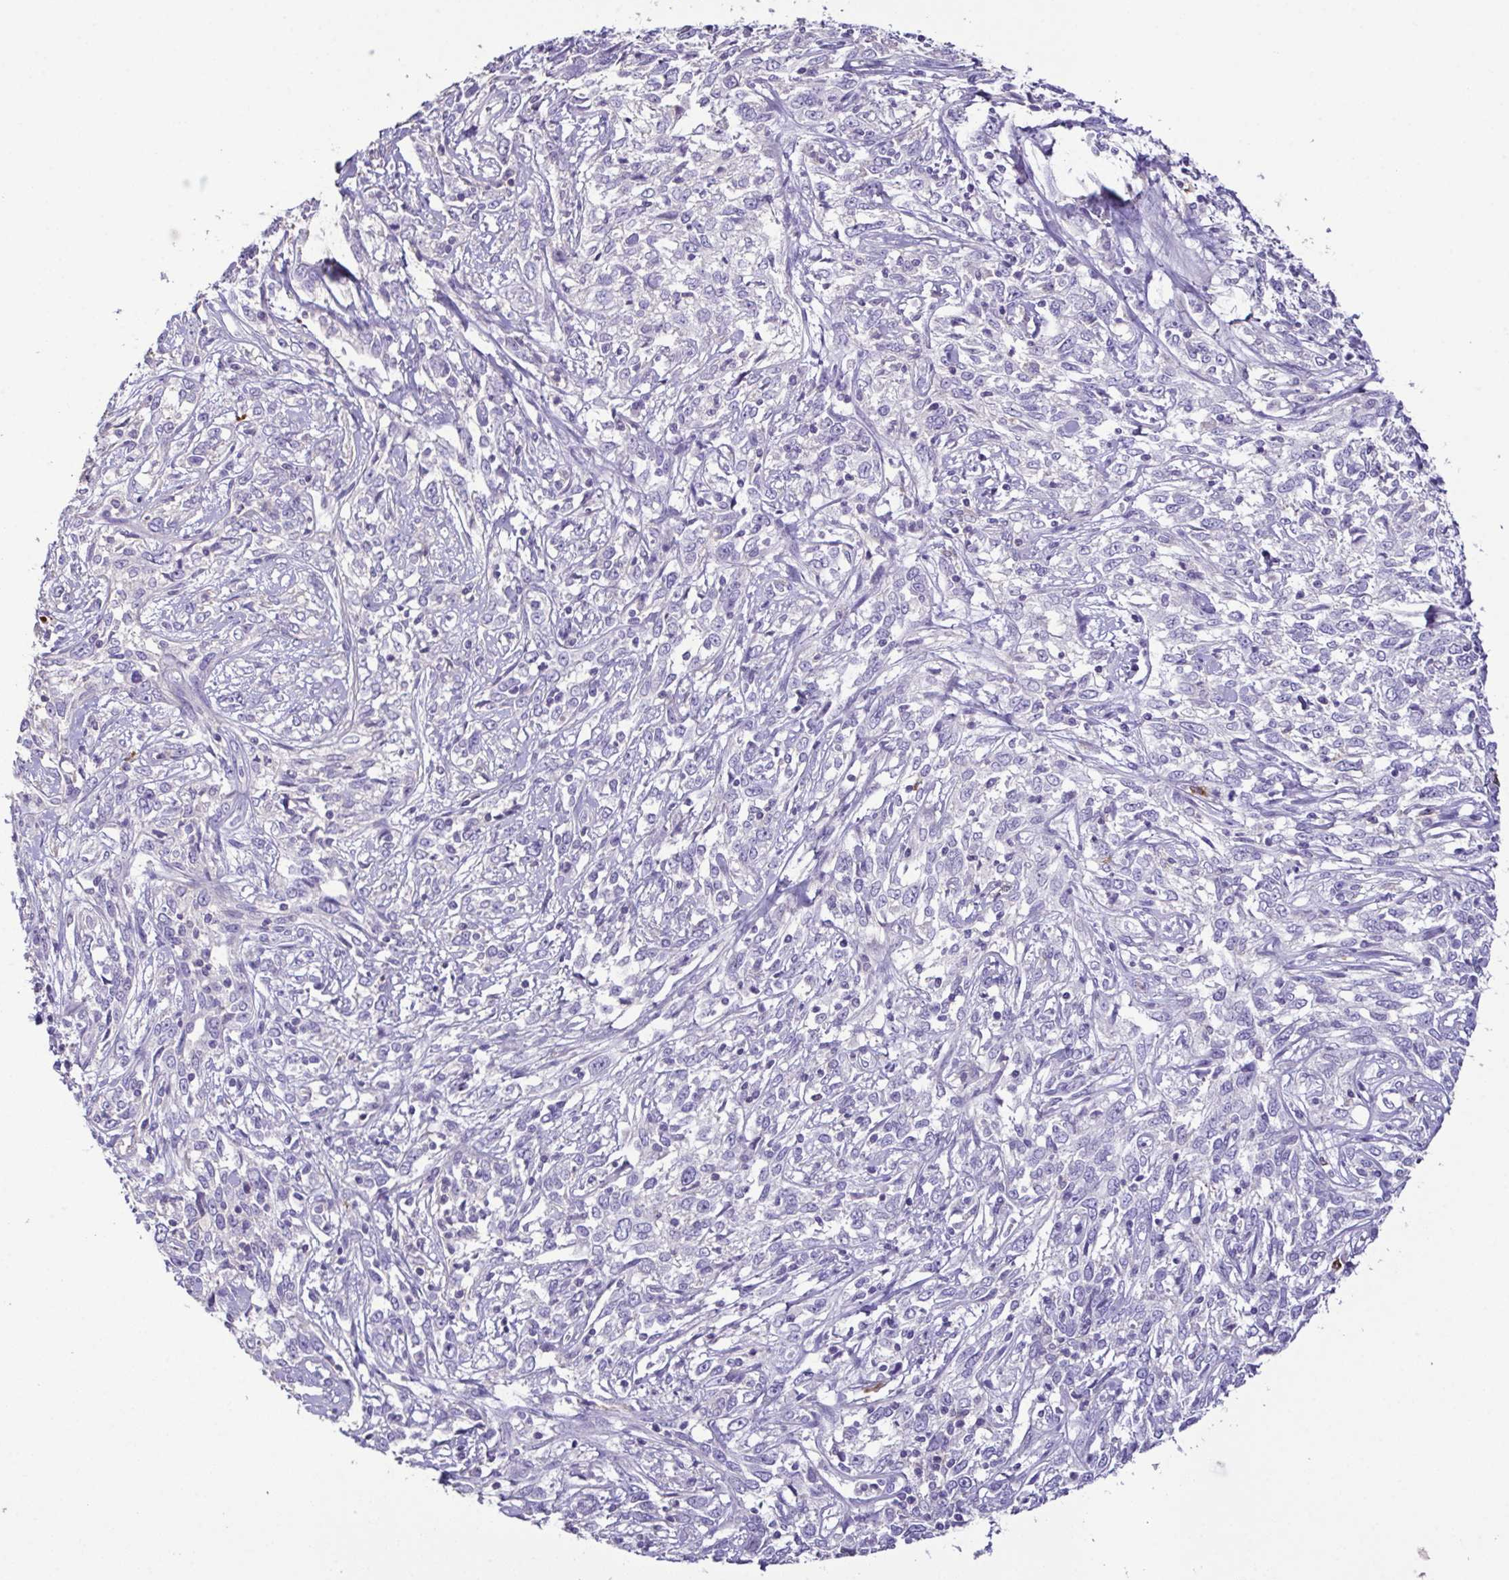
{"staining": {"intensity": "negative", "quantity": "none", "location": "none"}, "tissue": "cervical cancer", "cell_type": "Tumor cells", "image_type": "cancer", "snomed": [{"axis": "morphology", "description": "Adenocarcinoma, NOS"}, {"axis": "topography", "description": "Cervix"}], "caption": "Immunohistochemistry (IHC) of cervical adenocarcinoma shows no staining in tumor cells.", "gene": "MARCO", "patient": {"sex": "female", "age": 40}}